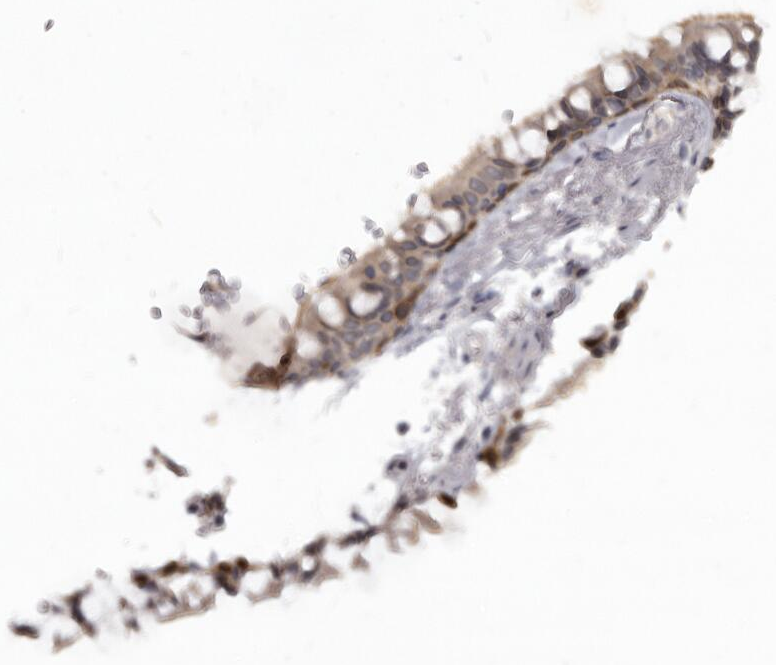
{"staining": {"intensity": "negative", "quantity": "none", "location": "none"}, "tissue": "adipose tissue", "cell_type": "Adipocytes", "image_type": "normal", "snomed": [{"axis": "morphology", "description": "Normal tissue, NOS"}, {"axis": "topography", "description": "Cartilage tissue"}, {"axis": "topography", "description": "Bronchus"}], "caption": "Immunohistochemistry of normal adipose tissue shows no staining in adipocytes.", "gene": "SULT1E1", "patient": {"sex": "female", "age": 73}}